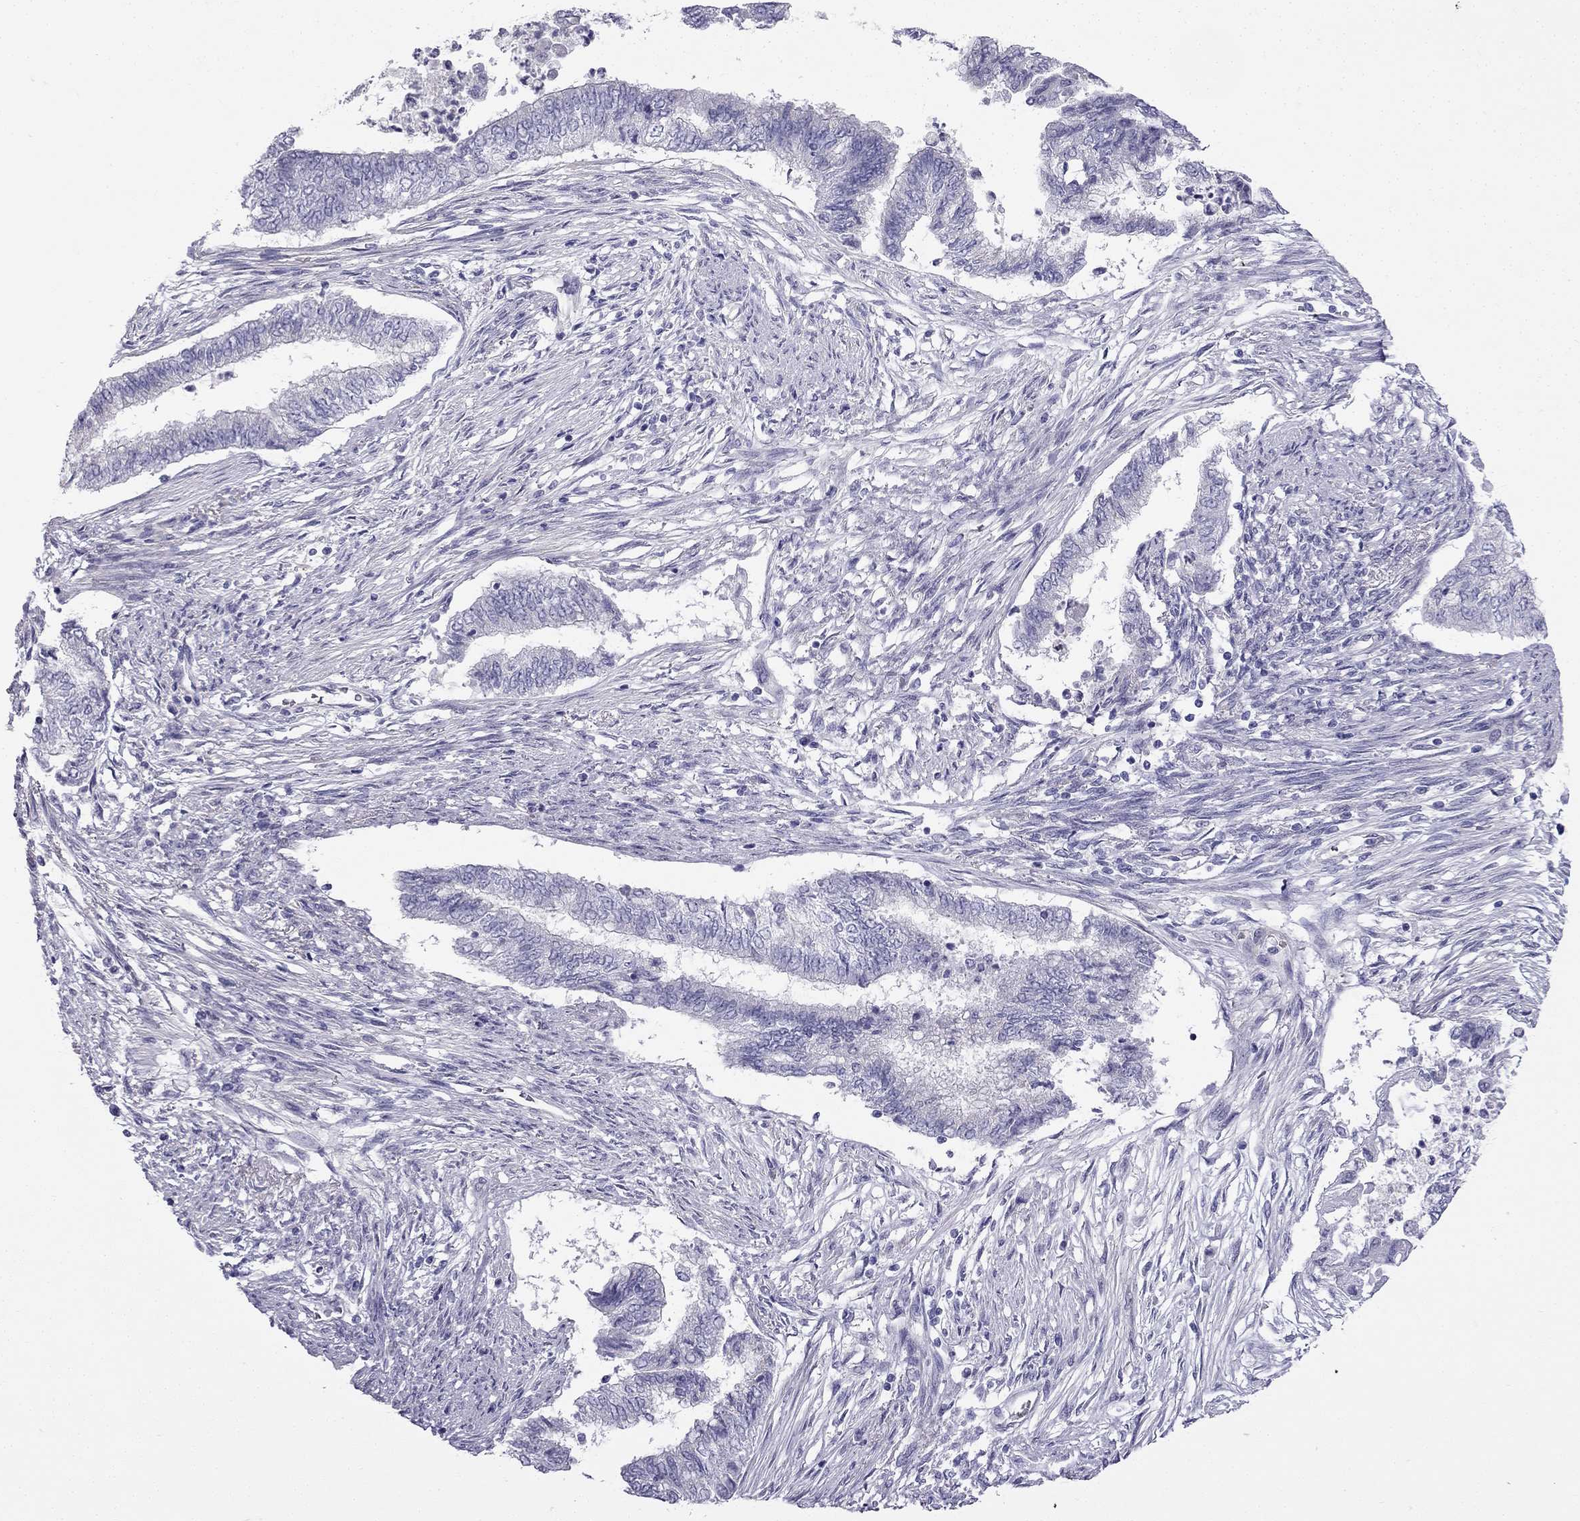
{"staining": {"intensity": "negative", "quantity": "none", "location": "none"}, "tissue": "endometrial cancer", "cell_type": "Tumor cells", "image_type": "cancer", "snomed": [{"axis": "morphology", "description": "Adenocarcinoma, NOS"}, {"axis": "topography", "description": "Endometrium"}], "caption": "This is an IHC histopathology image of human endometrial cancer (adenocarcinoma). There is no staining in tumor cells.", "gene": "GJA8", "patient": {"sex": "female", "age": 65}}